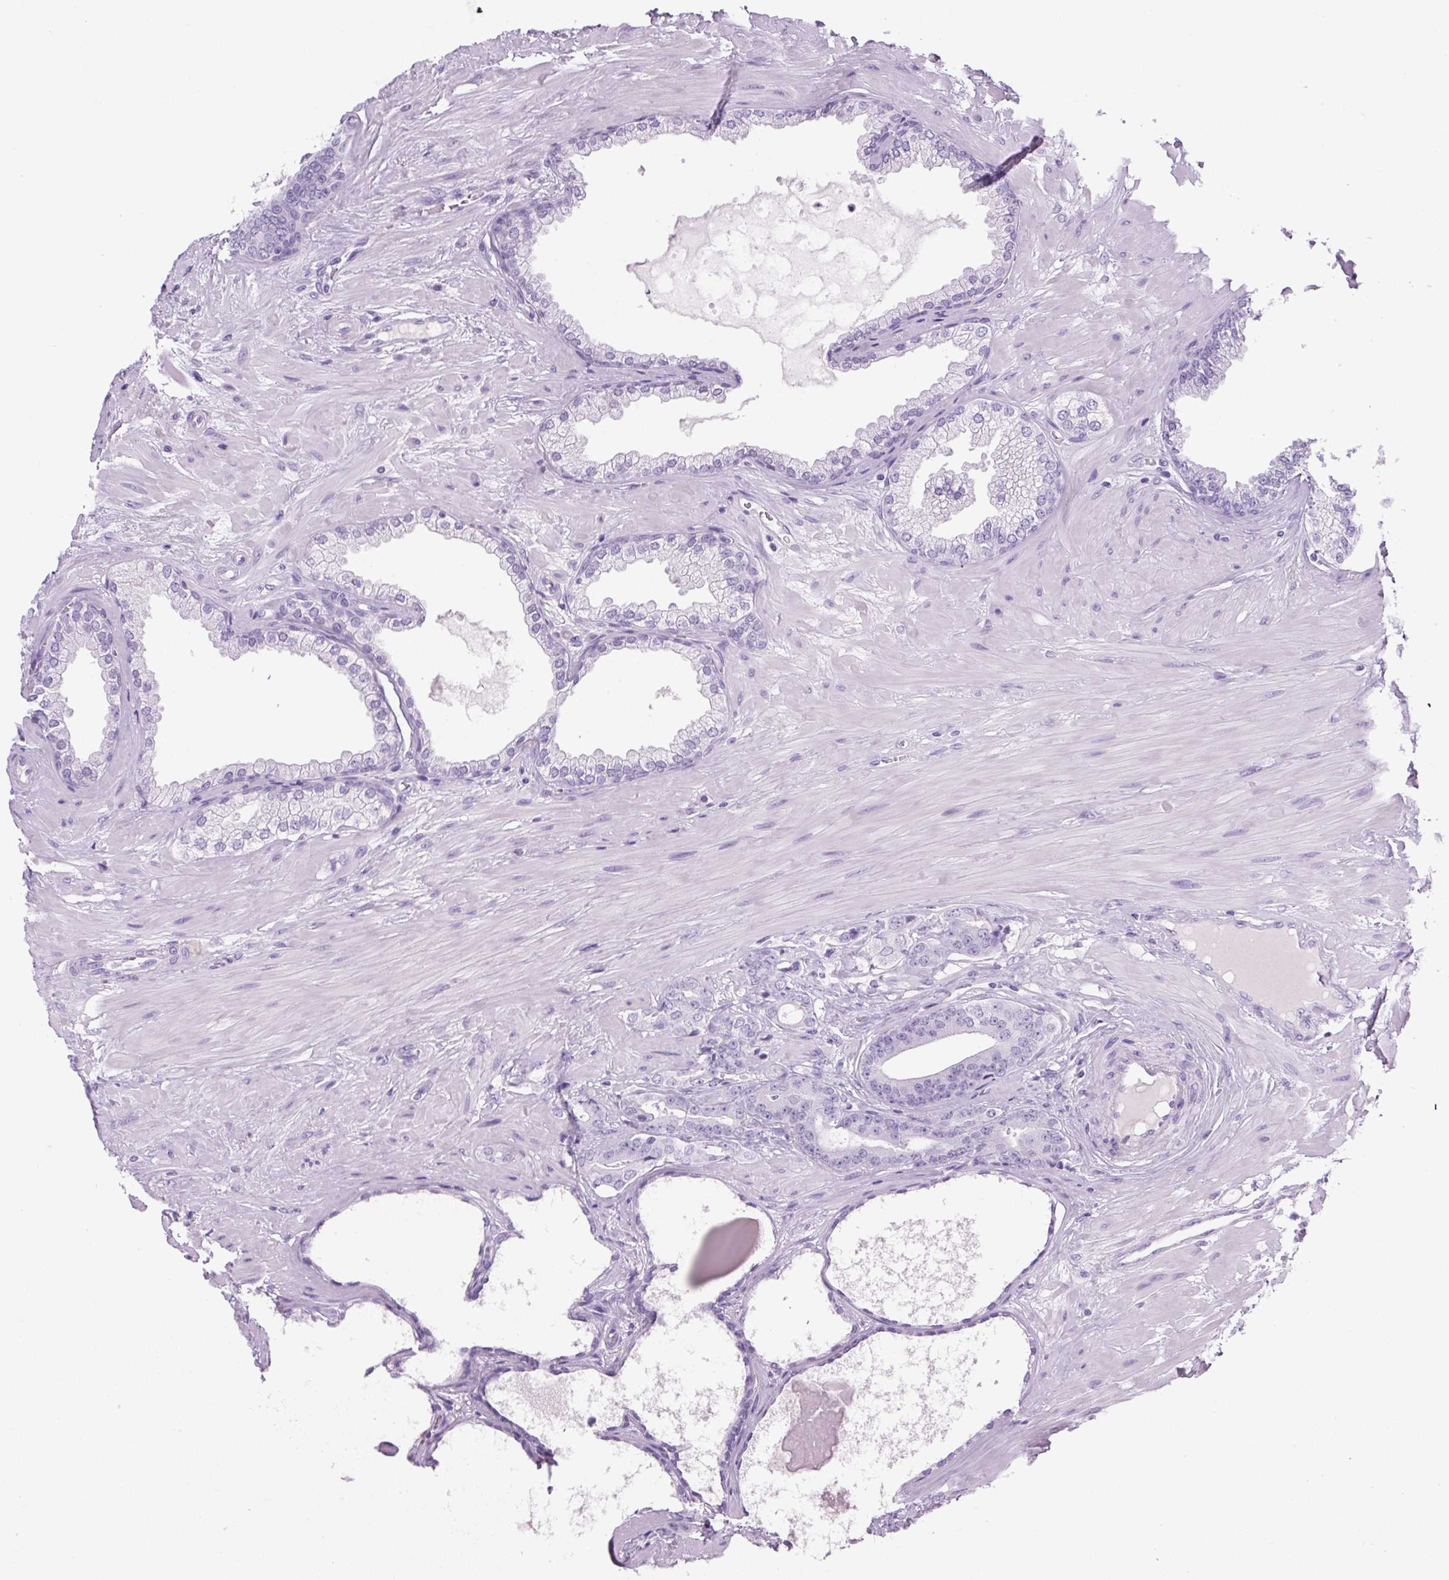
{"staining": {"intensity": "negative", "quantity": "none", "location": "none"}, "tissue": "prostate cancer", "cell_type": "Tumor cells", "image_type": "cancer", "snomed": [{"axis": "morphology", "description": "Adenocarcinoma, Low grade"}, {"axis": "topography", "description": "Prostate"}], "caption": "This is an IHC photomicrograph of human prostate adenocarcinoma (low-grade). There is no positivity in tumor cells.", "gene": "PRRT1", "patient": {"sex": "male", "age": 61}}